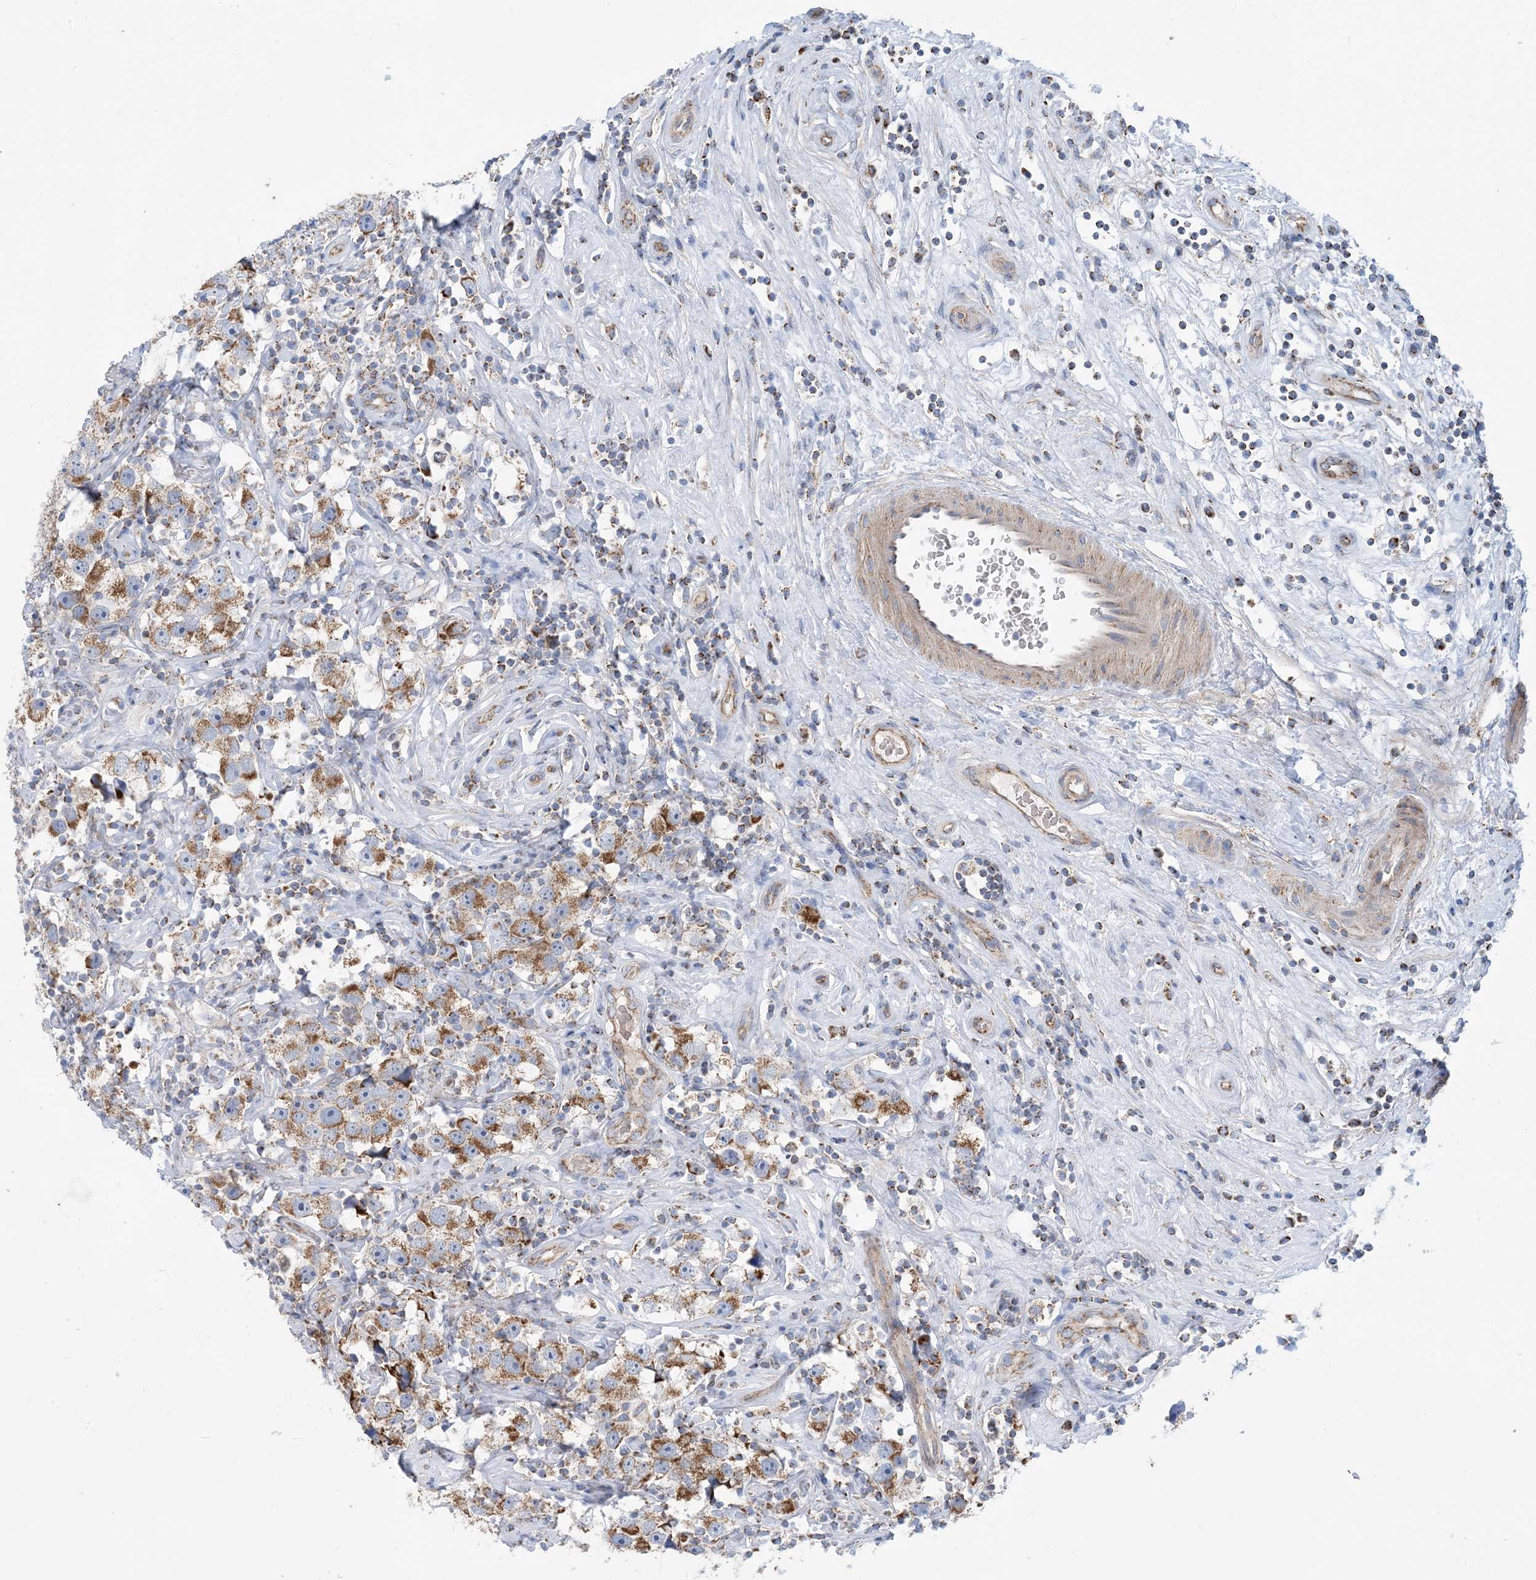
{"staining": {"intensity": "moderate", "quantity": ">75%", "location": "cytoplasmic/membranous"}, "tissue": "testis cancer", "cell_type": "Tumor cells", "image_type": "cancer", "snomed": [{"axis": "morphology", "description": "Seminoma, NOS"}, {"axis": "topography", "description": "Testis"}], "caption": "A micrograph of human testis seminoma stained for a protein demonstrates moderate cytoplasmic/membranous brown staining in tumor cells. Nuclei are stained in blue.", "gene": "PHOSPHO2", "patient": {"sex": "male", "age": 49}}